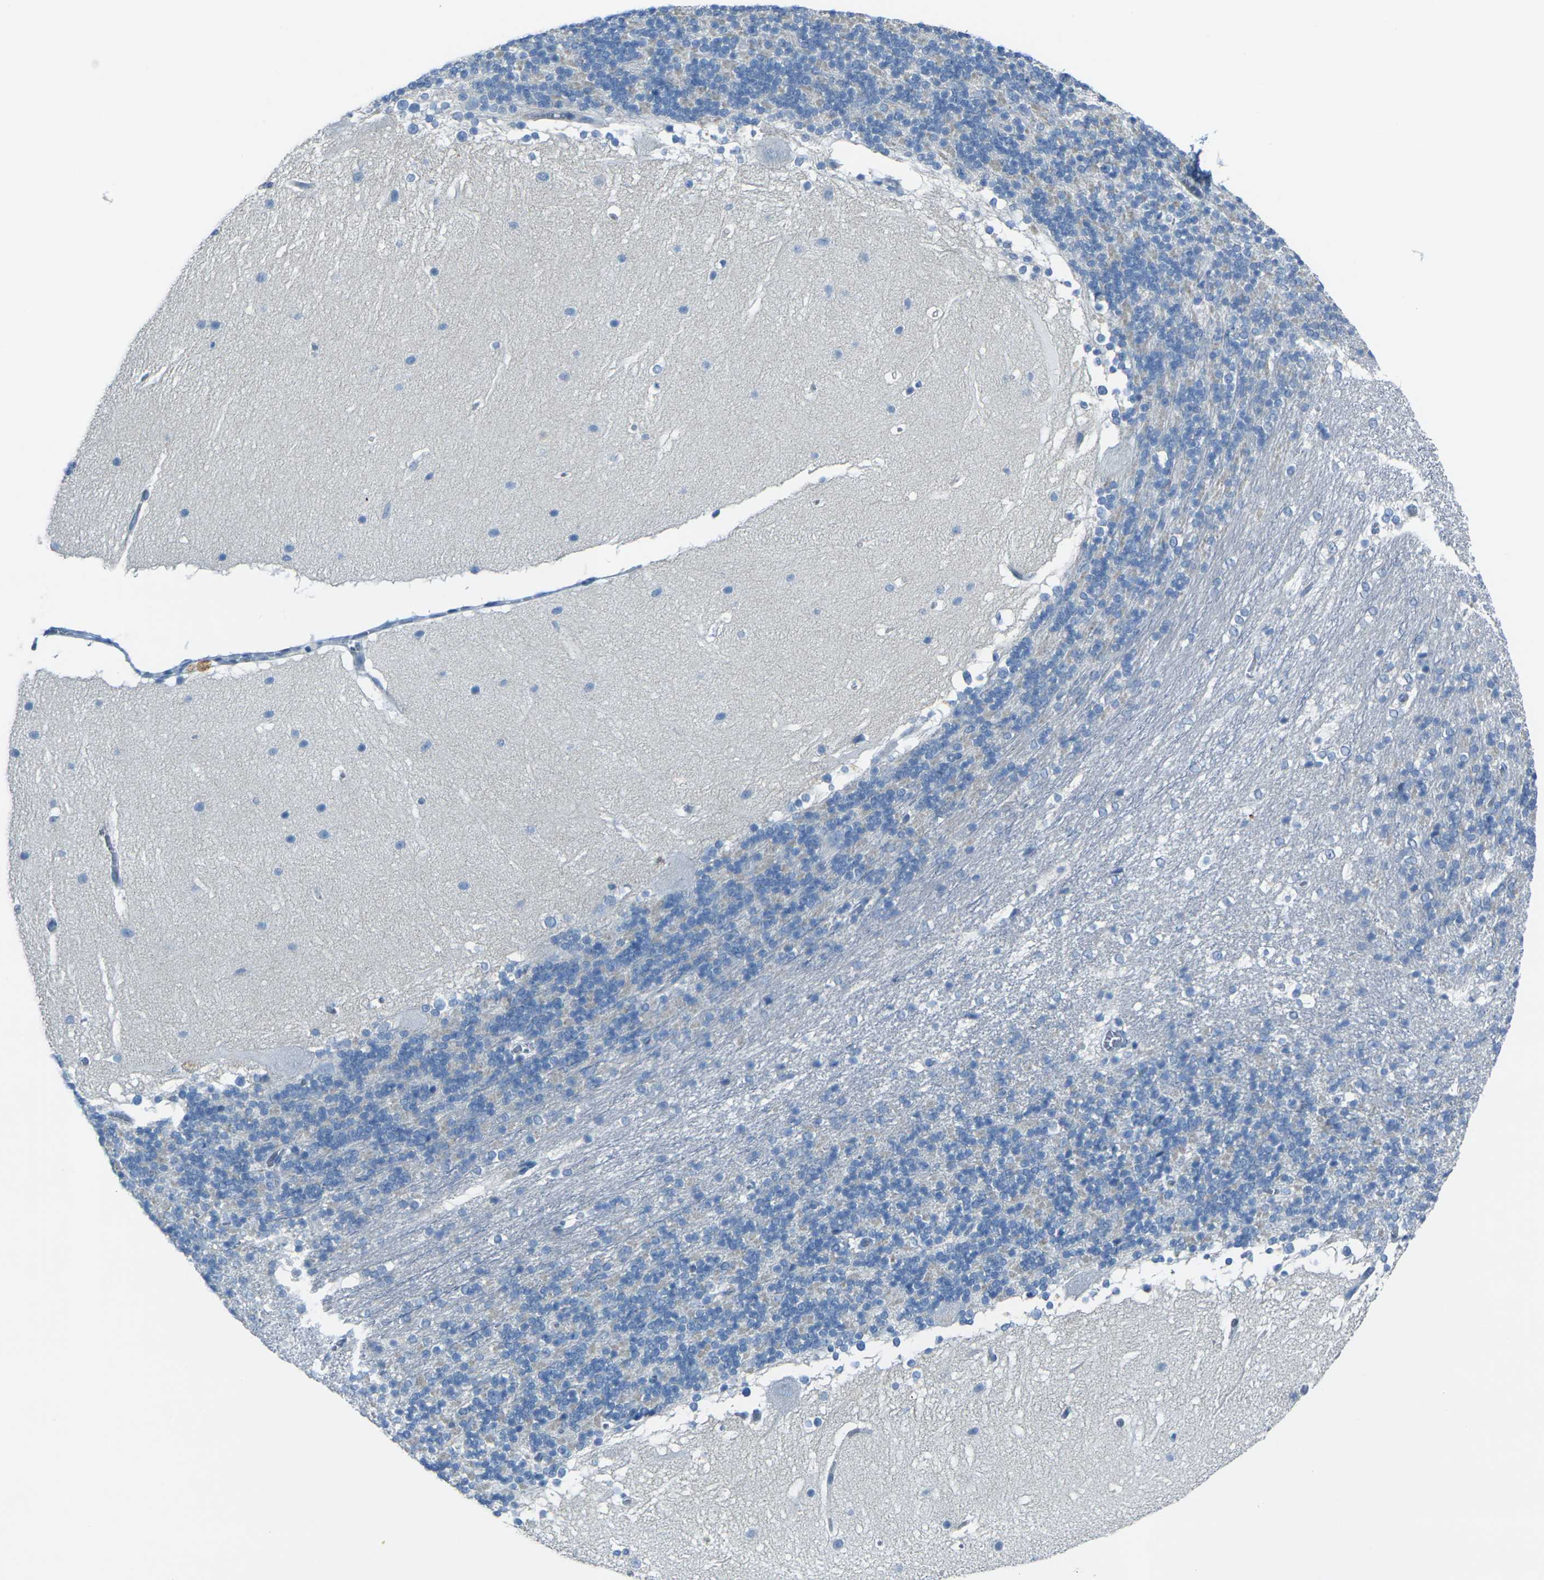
{"staining": {"intensity": "negative", "quantity": "none", "location": "none"}, "tissue": "cerebellum", "cell_type": "Cells in granular layer", "image_type": "normal", "snomed": [{"axis": "morphology", "description": "Normal tissue, NOS"}, {"axis": "topography", "description": "Cerebellum"}], "caption": "There is no significant expression in cells in granular layer of cerebellum. (Brightfield microscopy of DAB (3,3'-diaminobenzidine) IHC at high magnification).", "gene": "ANKRD46", "patient": {"sex": "female", "age": 19}}